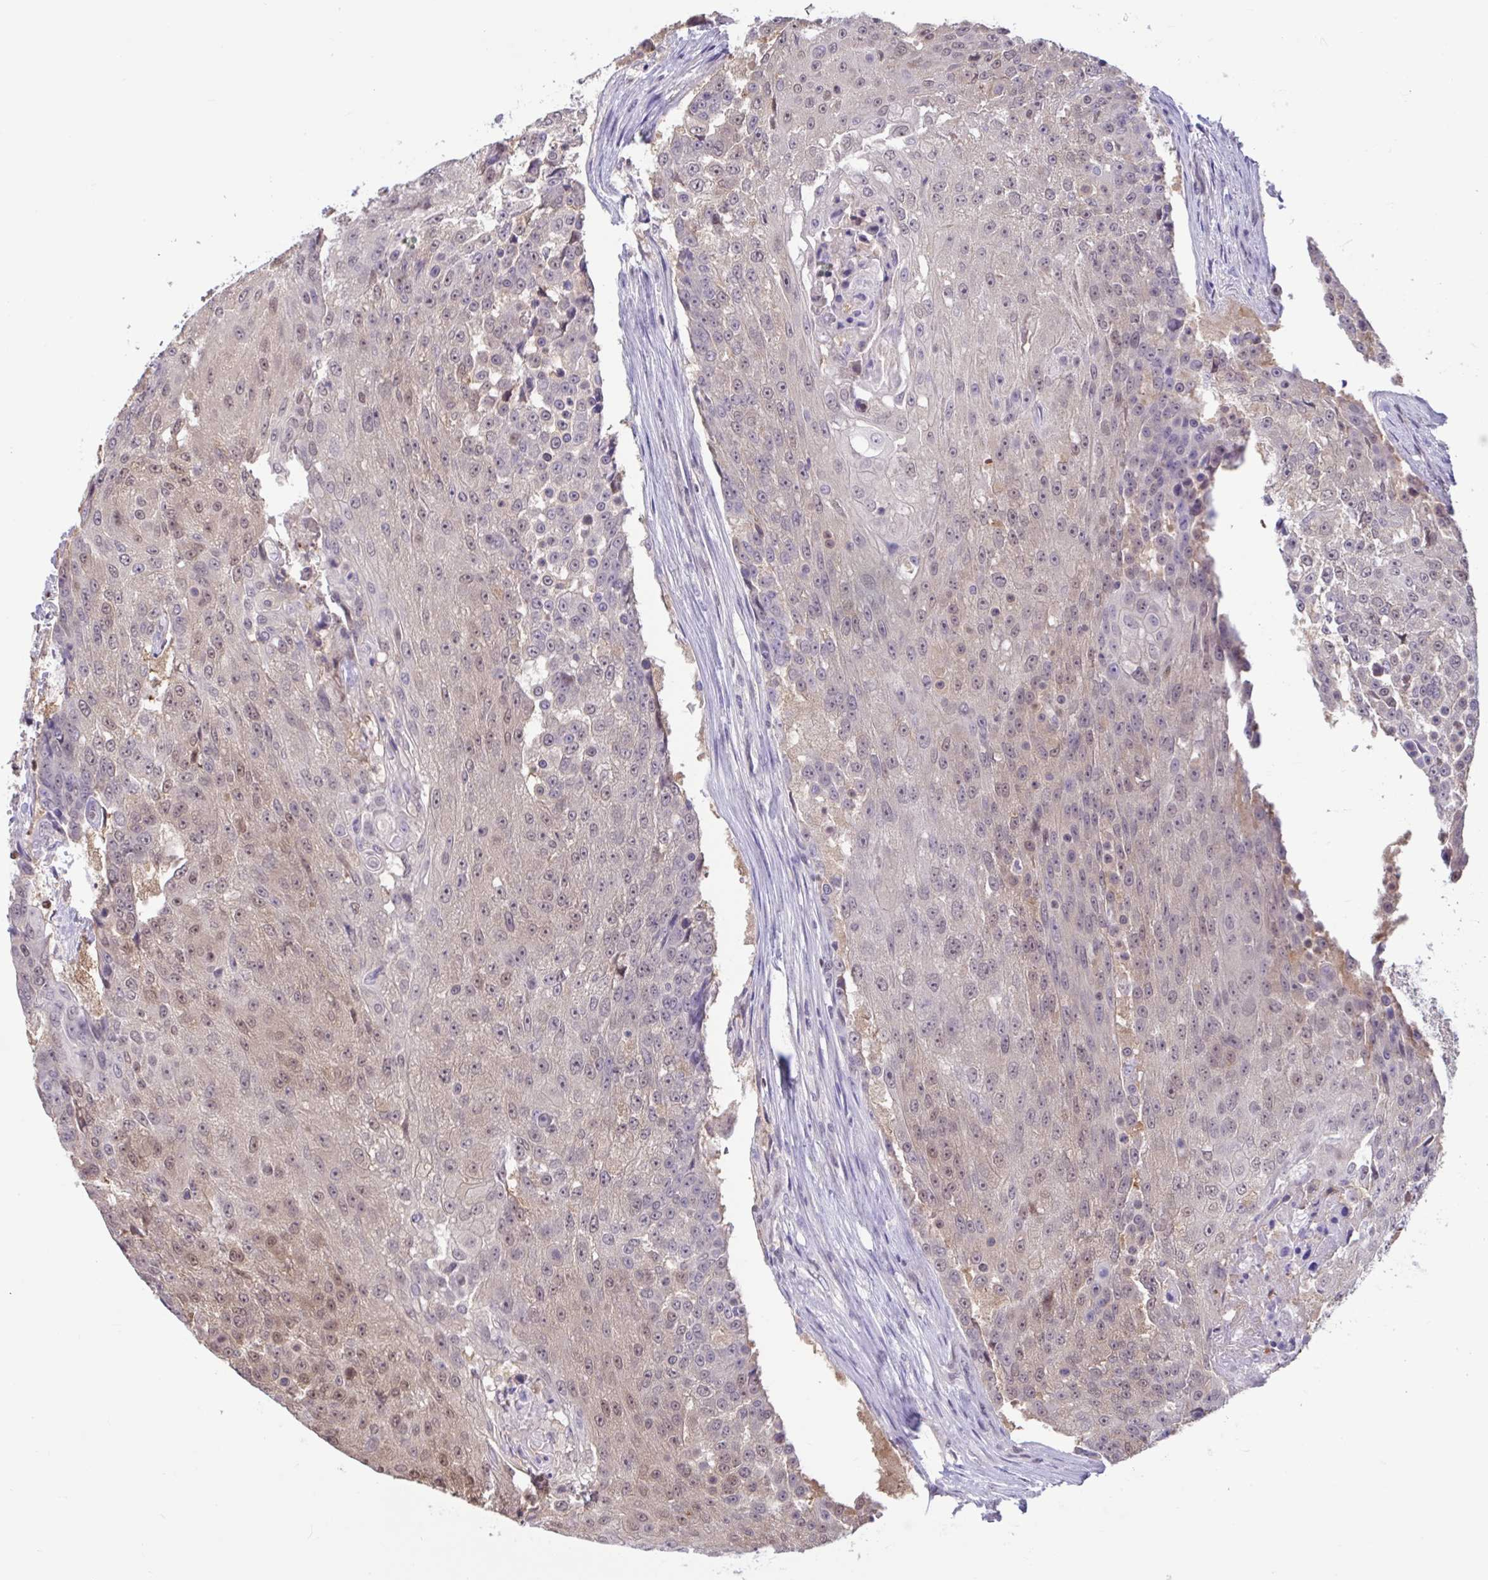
{"staining": {"intensity": "weak", "quantity": "25%-75%", "location": "nuclear"}, "tissue": "urothelial cancer", "cell_type": "Tumor cells", "image_type": "cancer", "snomed": [{"axis": "morphology", "description": "Urothelial carcinoma, High grade"}, {"axis": "topography", "description": "Urinary bladder"}], "caption": "Protein staining displays weak nuclear positivity in approximately 25%-75% of tumor cells in urothelial cancer. (Stains: DAB in brown, nuclei in blue, Microscopy: brightfield microscopy at high magnification).", "gene": "RBL1", "patient": {"sex": "female", "age": 63}}